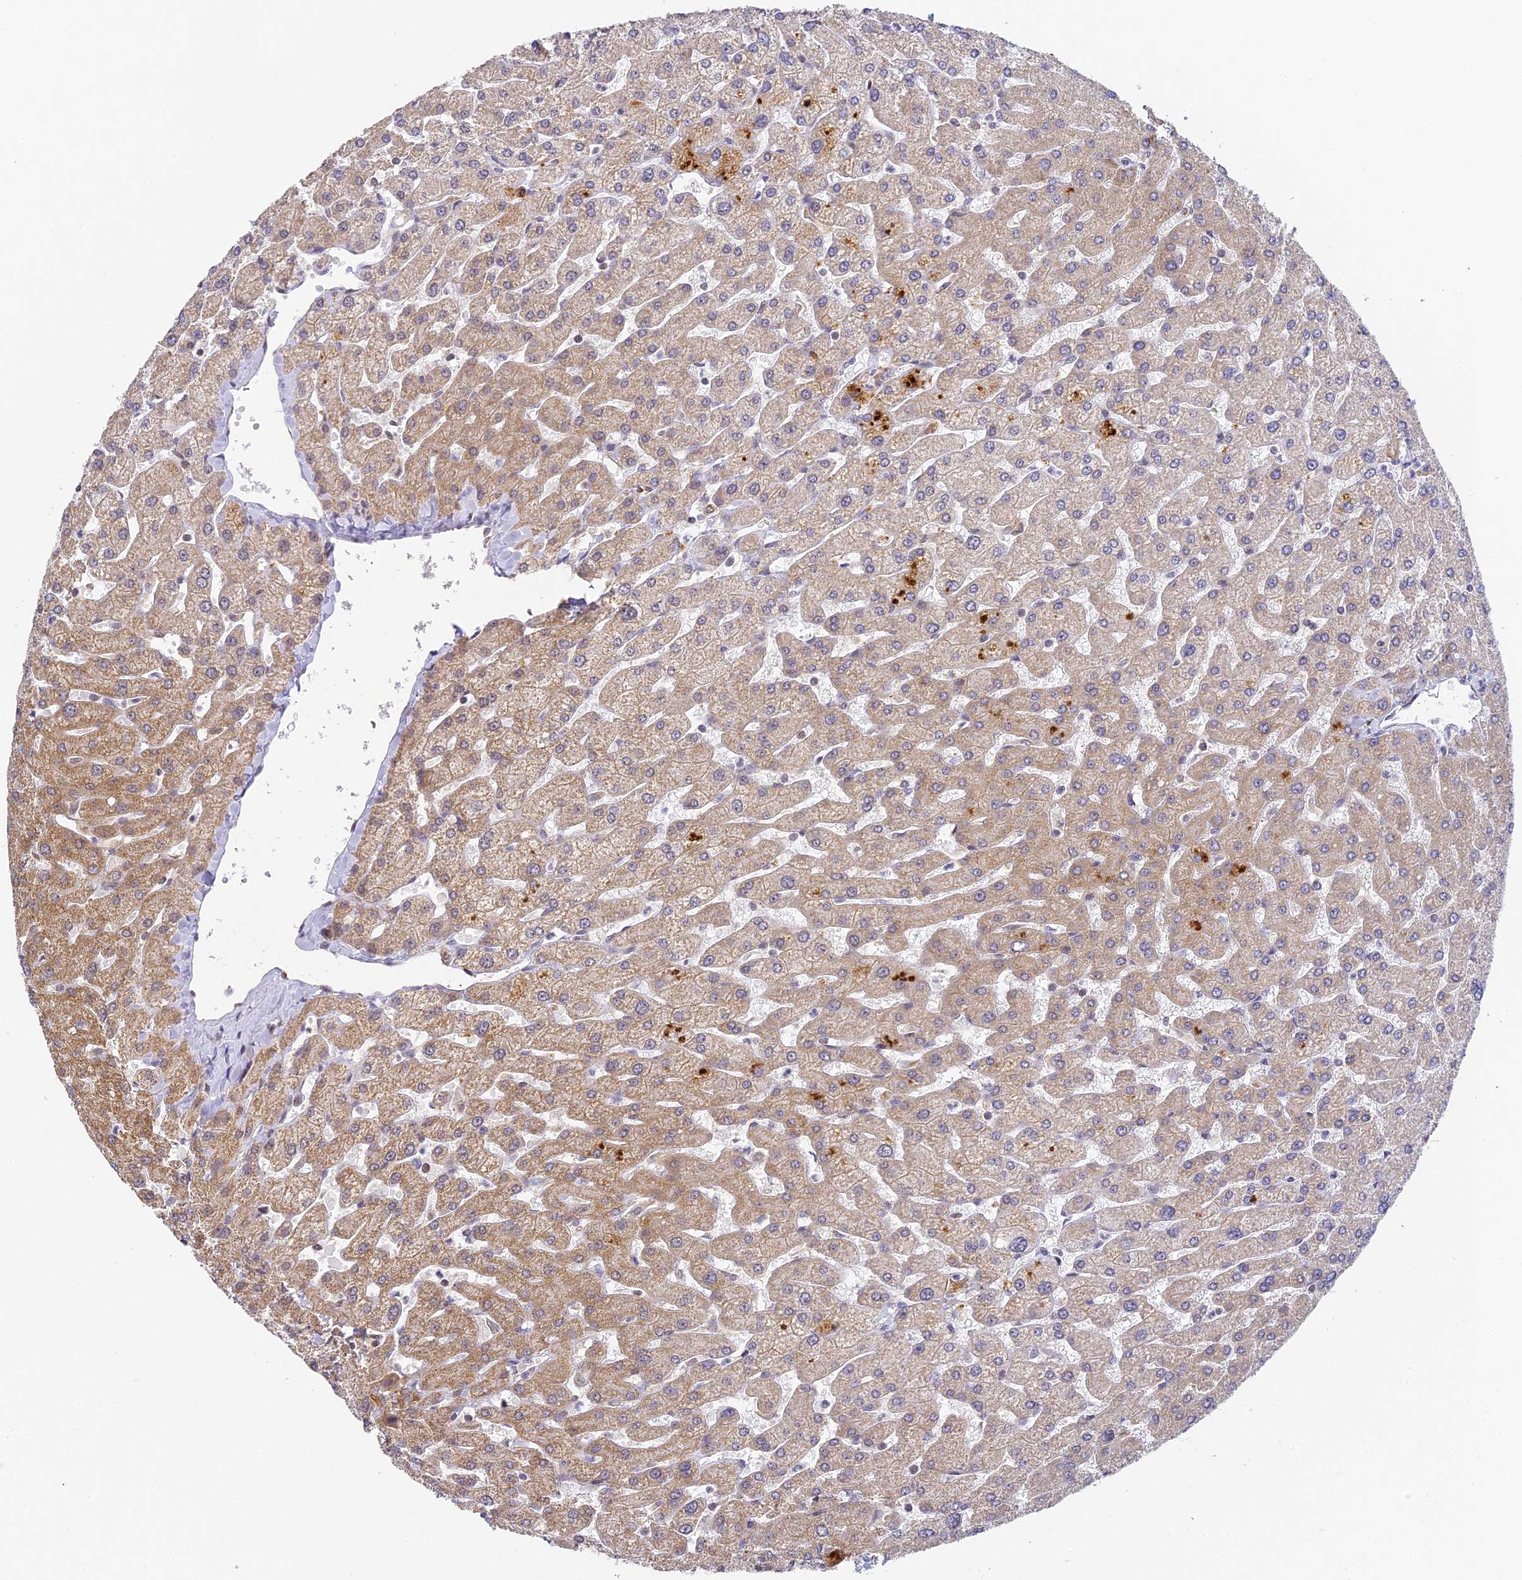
{"staining": {"intensity": "moderate", "quantity": ">75%", "location": "cytoplasmic/membranous"}, "tissue": "liver", "cell_type": "Cholangiocytes", "image_type": "normal", "snomed": [{"axis": "morphology", "description": "Normal tissue, NOS"}, {"axis": "topography", "description": "Liver"}], "caption": "DAB (3,3'-diaminobenzidine) immunohistochemical staining of unremarkable liver demonstrates moderate cytoplasmic/membranous protein positivity in about >75% of cholangiocytes.", "gene": "DNAAF10", "patient": {"sex": "male", "age": 55}}